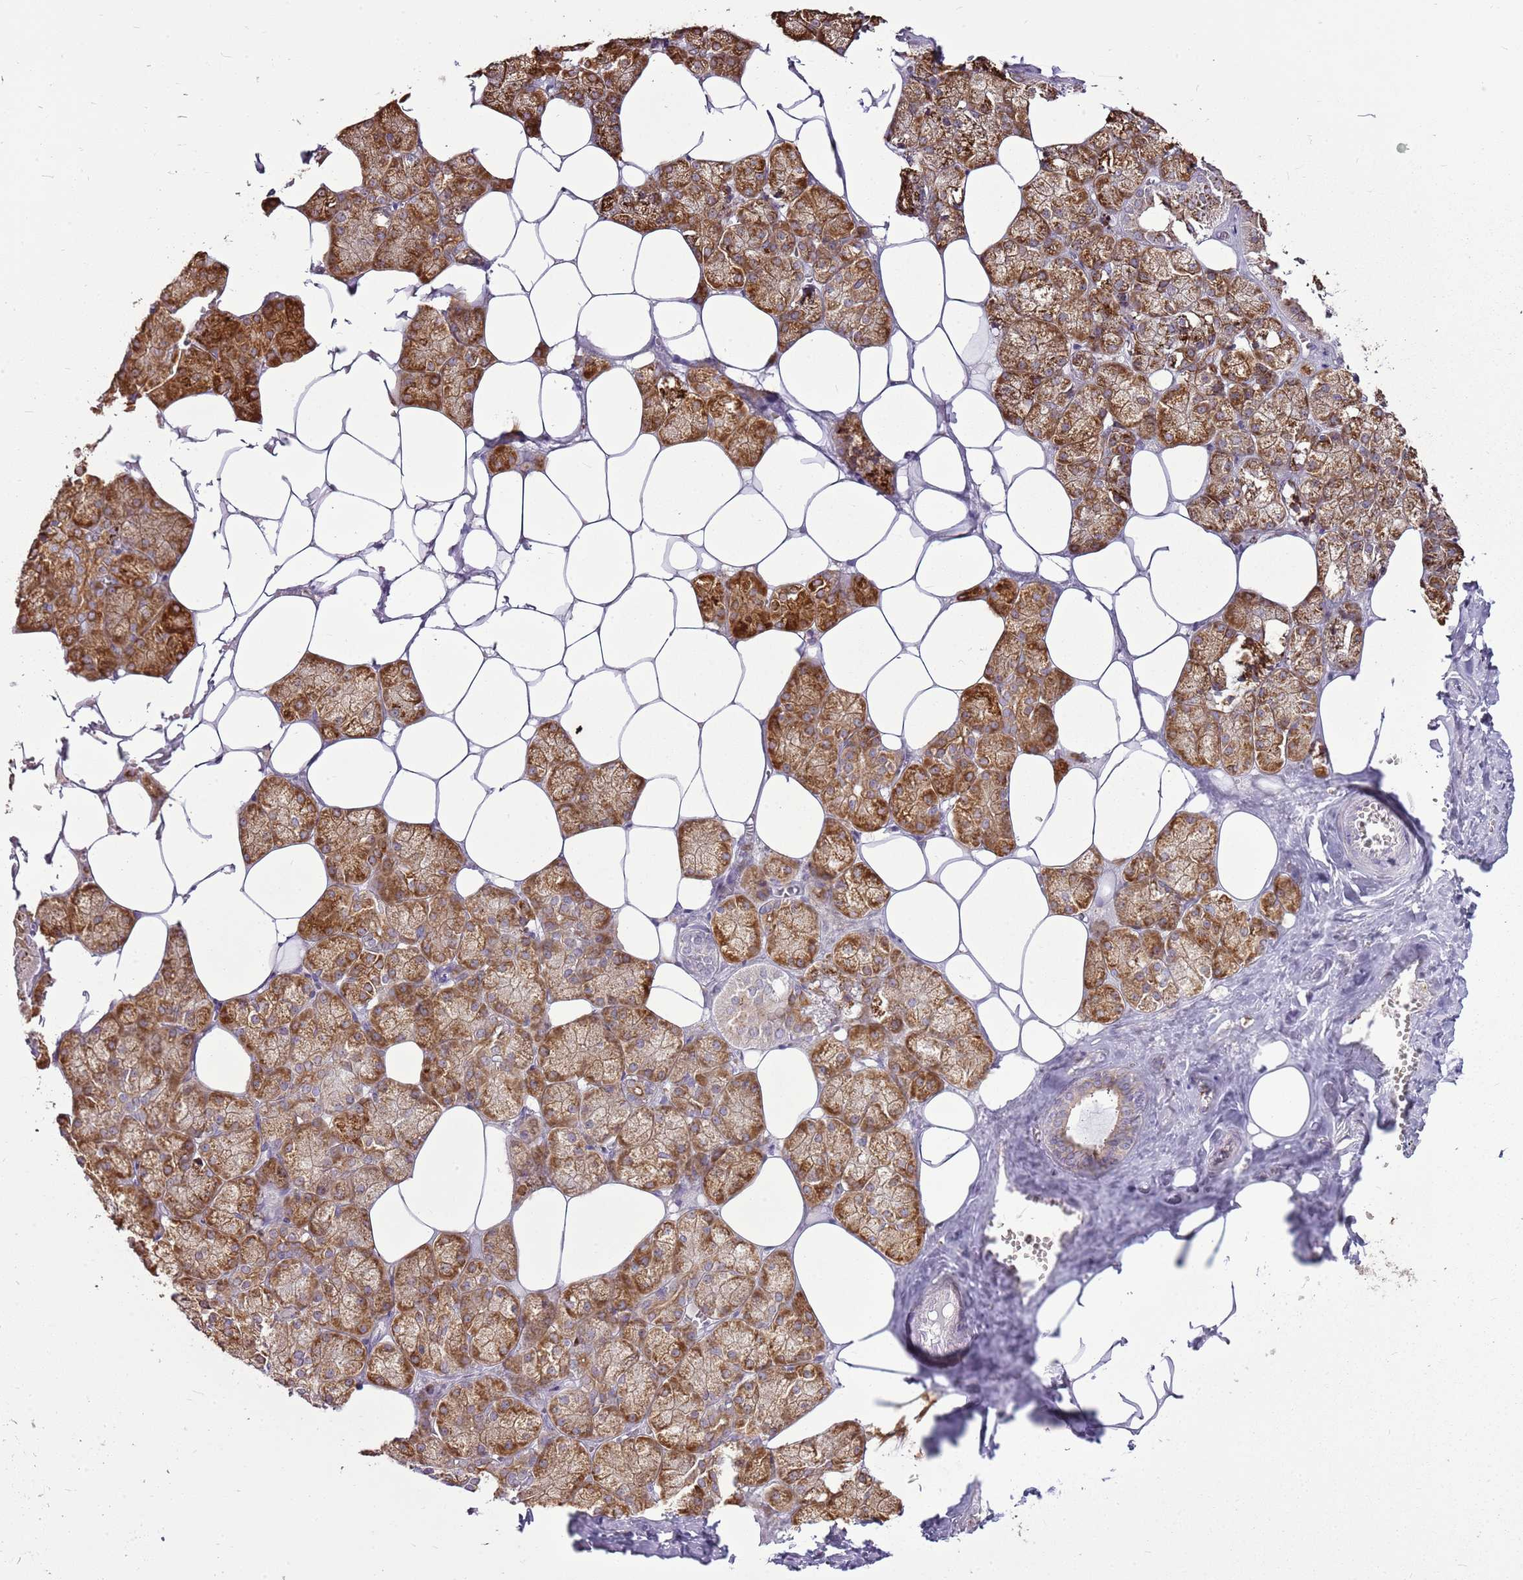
{"staining": {"intensity": "strong", "quantity": ">75%", "location": "cytoplasmic/membranous"}, "tissue": "salivary gland", "cell_type": "Glandular cells", "image_type": "normal", "snomed": [{"axis": "morphology", "description": "Normal tissue, NOS"}, {"axis": "topography", "description": "Salivary gland"}], "caption": "The image exhibits staining of unremarkable salivary gland, revealing strong cytoplasmic/membranous protein staining (brown color) within glandular cells. The protein is stained brown, and the nuclei are stained in blue (DAB IHC with brightfield microscopy, high magnification).", "gene": "TMED10", "patient": {"sex": "male", "age": 62}}